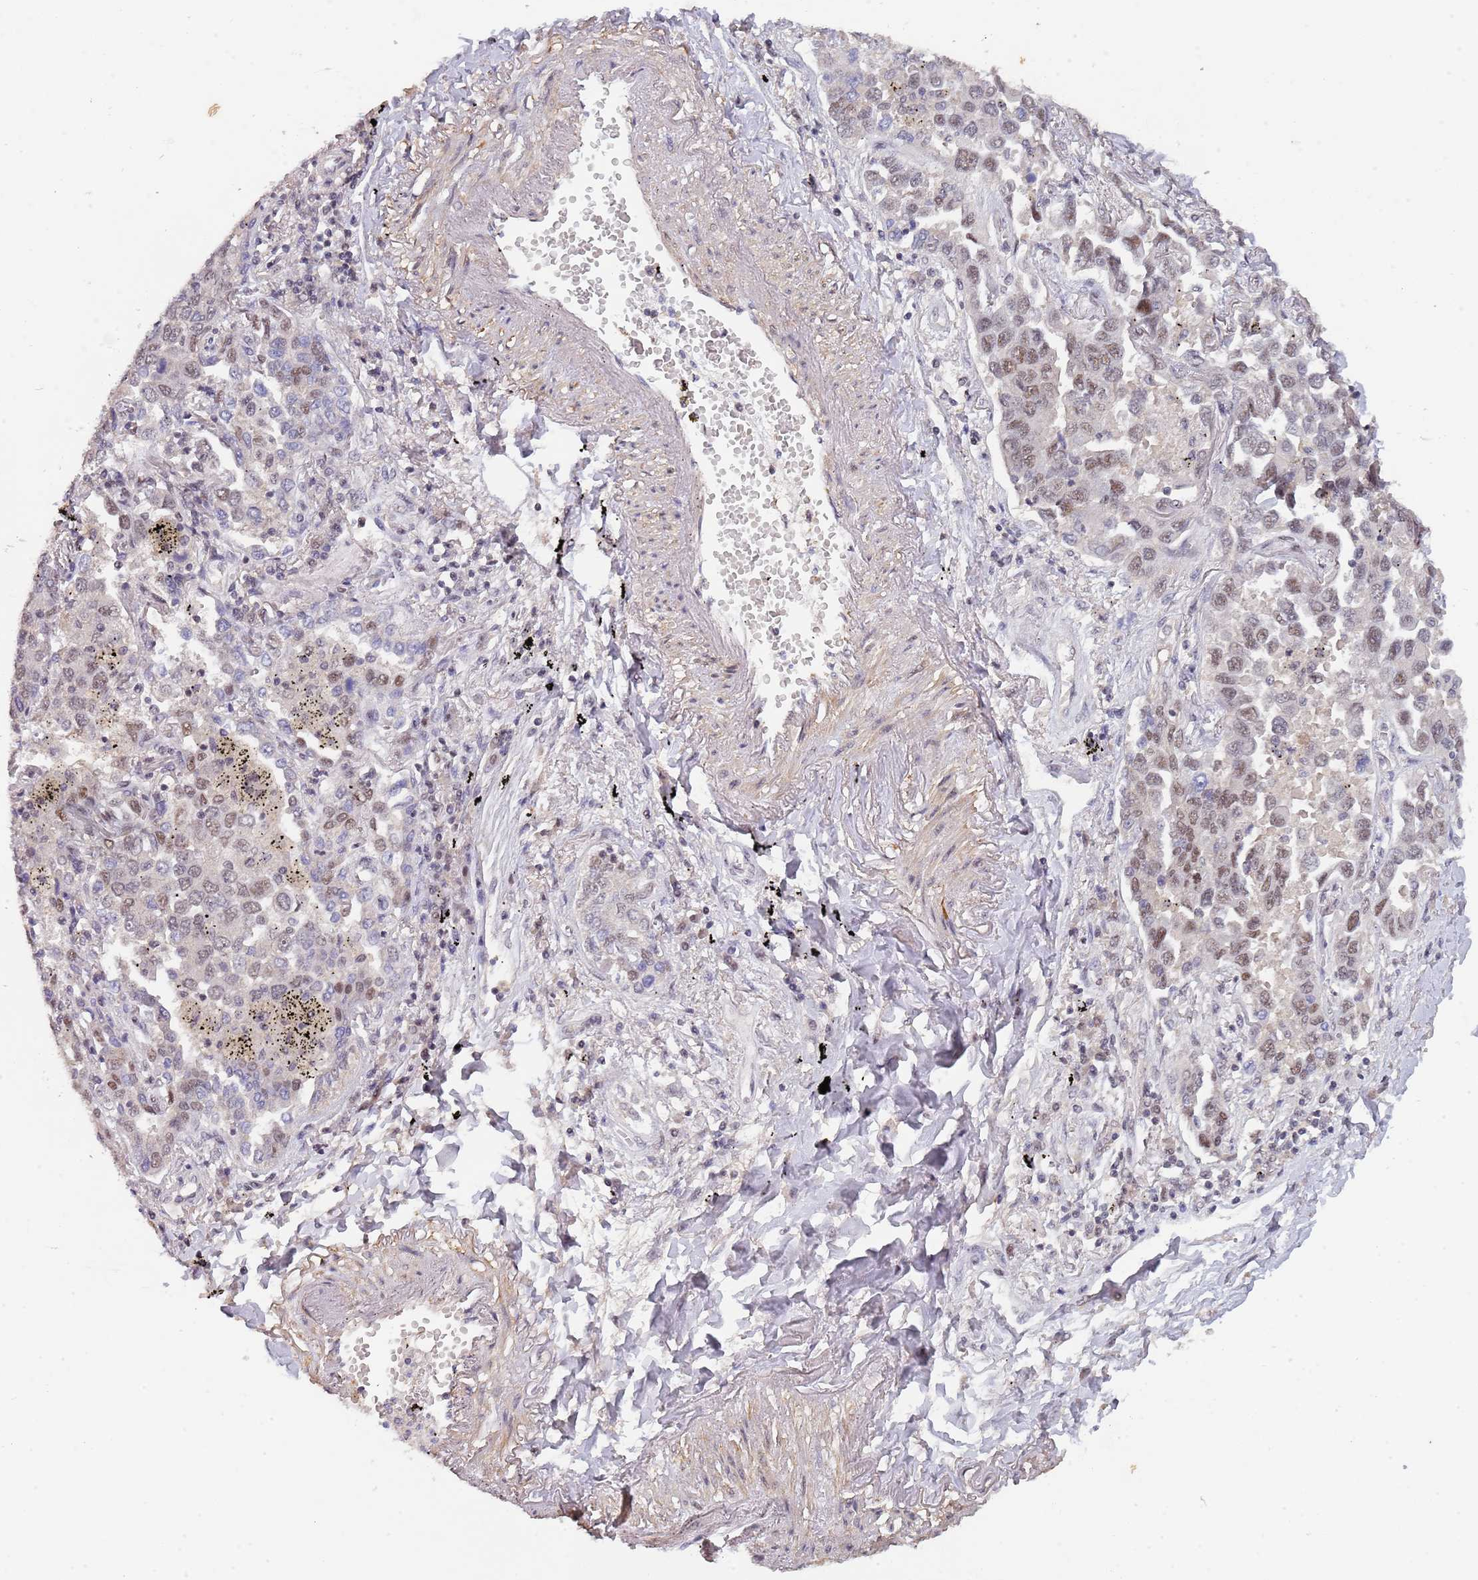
{"staining": {"intensity": "moderate", "quantity": "<25%", "location": "nuclear"}, "tissue": "lung cancer", "cell_type": "Tumor cells", "image_type": "cancer", "snomed": [{"axis": "morphology", "description": "Adenocarcinoma, NOS"}, {"axis": "topography", "description": "Lung"}], "caption": "Immunohistochemical staining of human lung adenocarcinoma demonstrates moderate nuclear protein positivity in about <25% of tumor cells.", "gene": "CIZ1", "patient": {"sex": "male", "age": 67}}